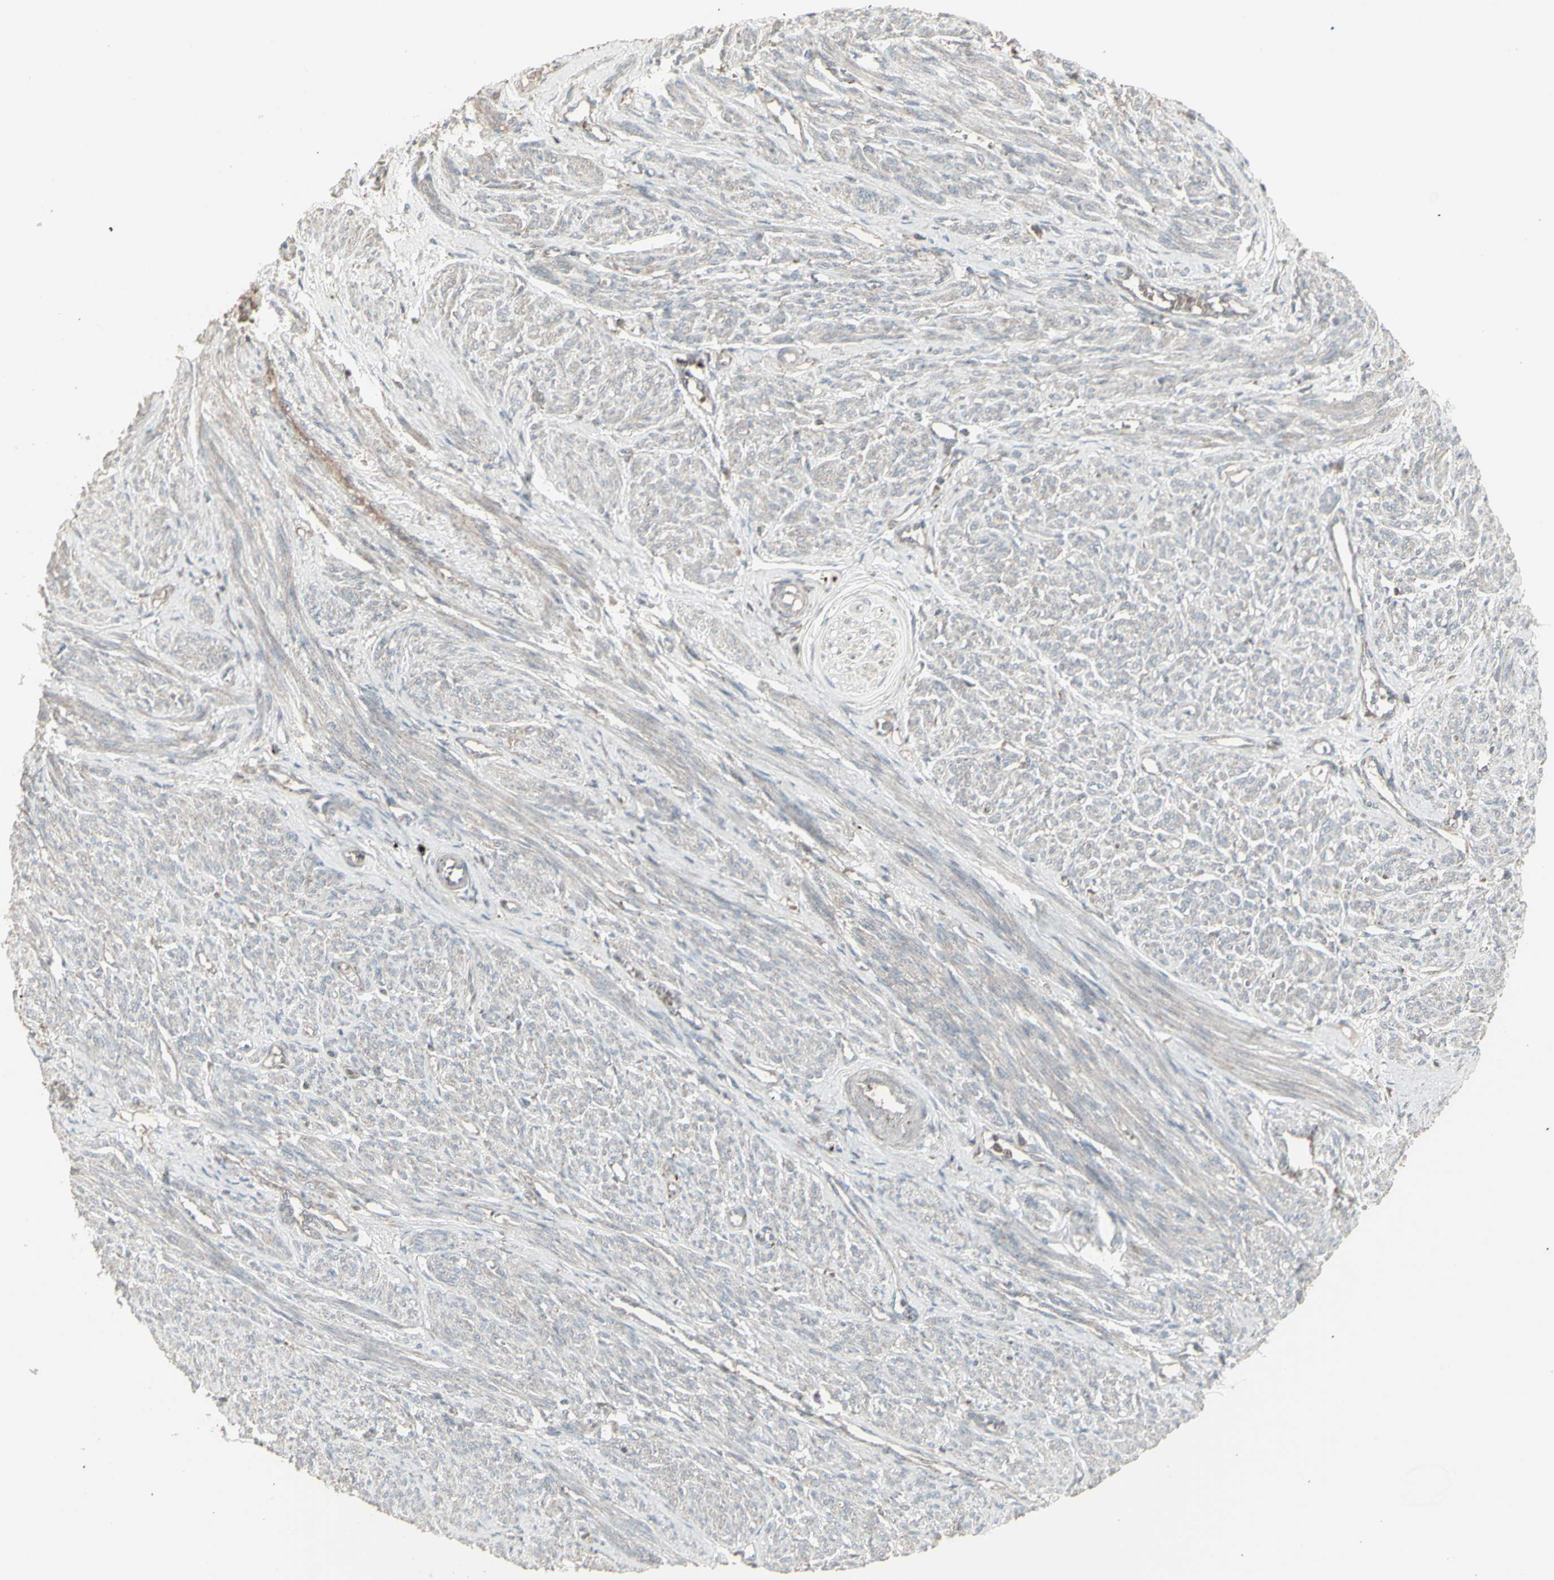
{"staining": {"intensity": "weak", "quantity": ">75%", "location": "cytoplasmic/membranous"}, "tissue": "smooth muscle", "cell_type": "Smooth muscle cells", "image_type": "normal", "snomed": [{"axis": "morphology", "description": "Normal tissue, NOS"}, {"axis": "topography", "description": "Smooth muscle"}], "caption": "Brown immunohistochemical staining in normal human smooth muscle exhibits weak cytoplasmic/membranous positivity in approximately >75% of smooth muscle cells. The staining was performed using DAB, with brown indicating positive protein expression. Nuclei are stained blue with hematoxylin.", "gene": "RNASEL", "patient": {"sex": "female", "age": 65}}